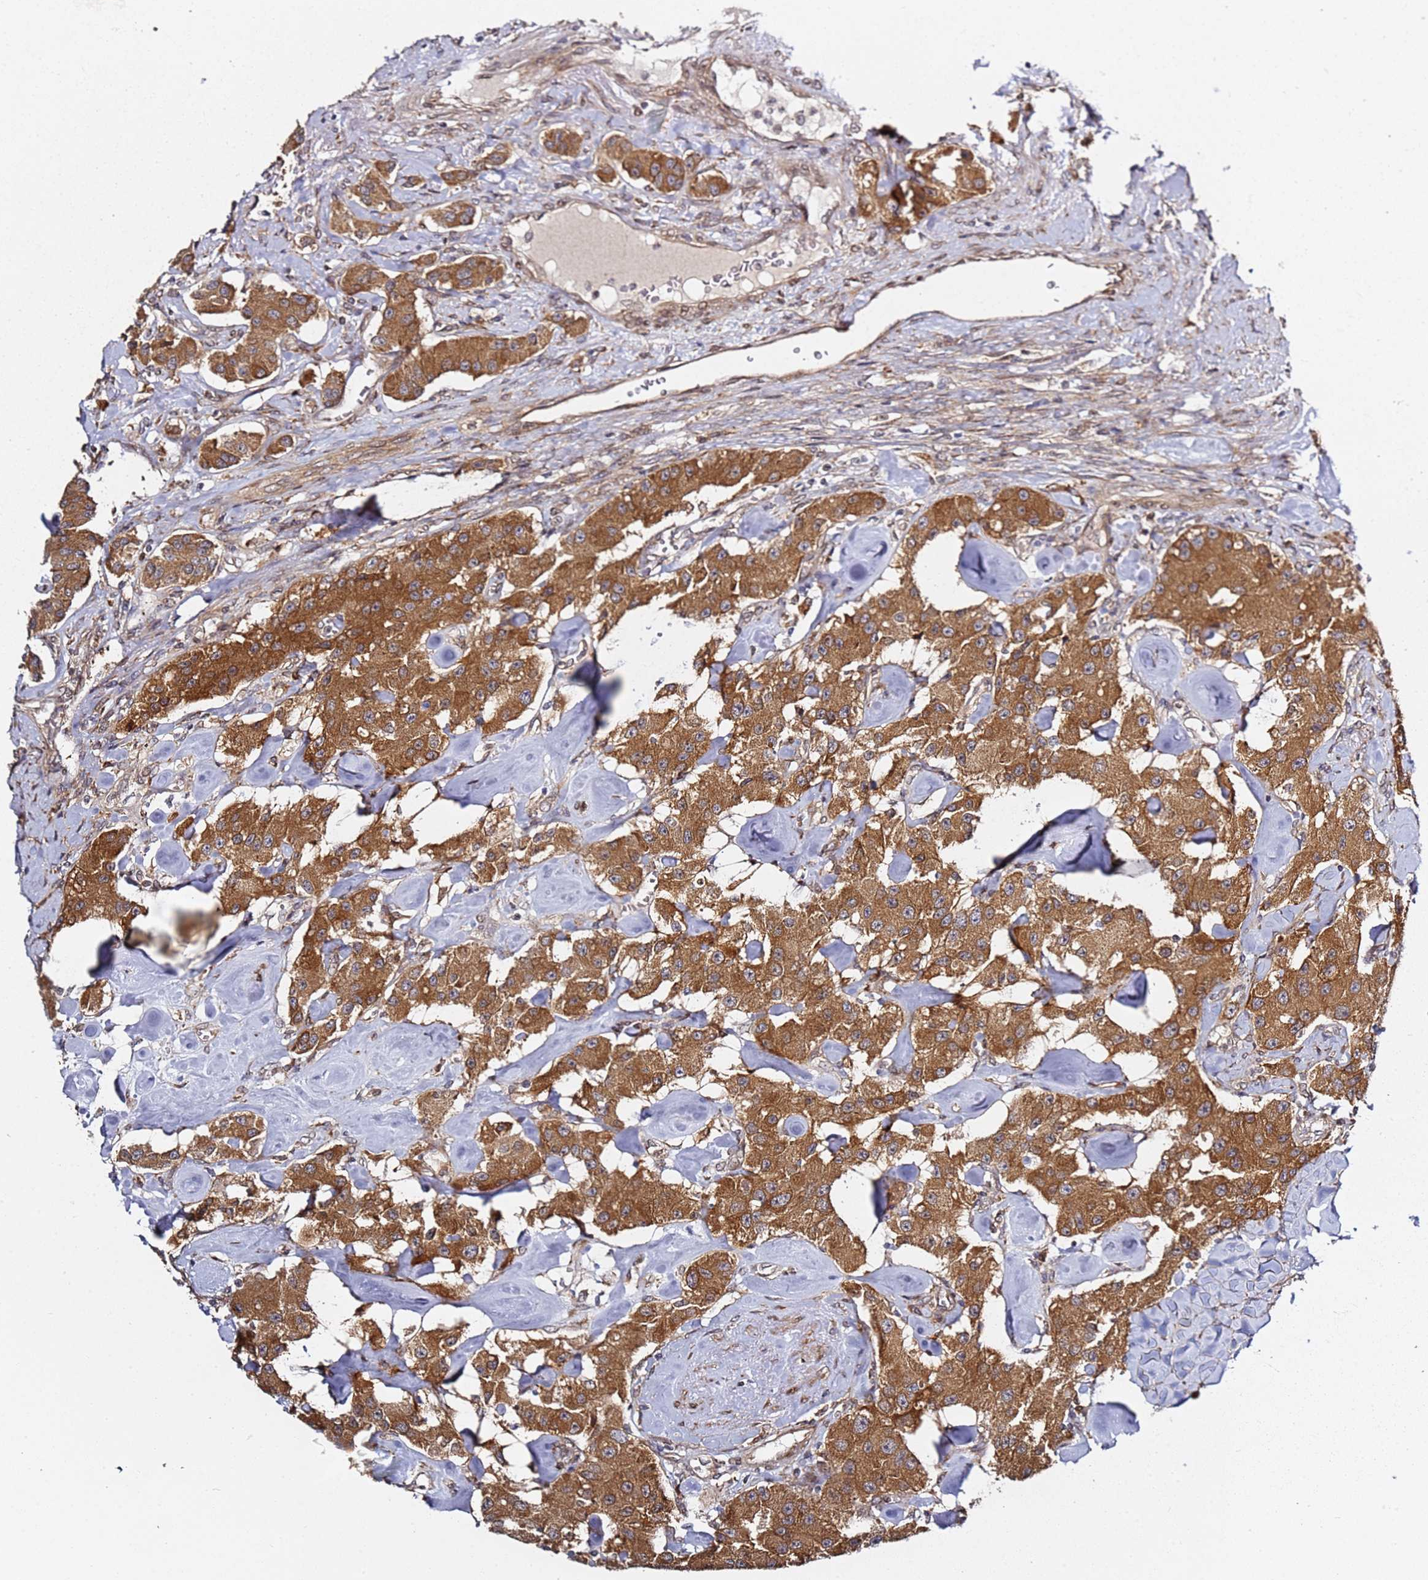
{"staining": {"intensity": "strong", "quantity": ">75%", "location": "cytoplasmic/membranous"}, "tissue": "carcinoid", "cell_type": "Tumor cells", "image_type": "cancer", "snomed": [{"axis": "morphology", "description": "Carcinoid, malignant, NOS"}, {"axis": "topography", "description": "Pancreas"}], "caption": "DAB (3,3'-diaminobenzidine) immunohistochemical staining of carcinoid (malignant) shows strong cytoplasmic/membranous protein positivity in about >75% of tumor cells.", "gene": "PRKAB2", "patient": {"sex": "male", "age": 41}}